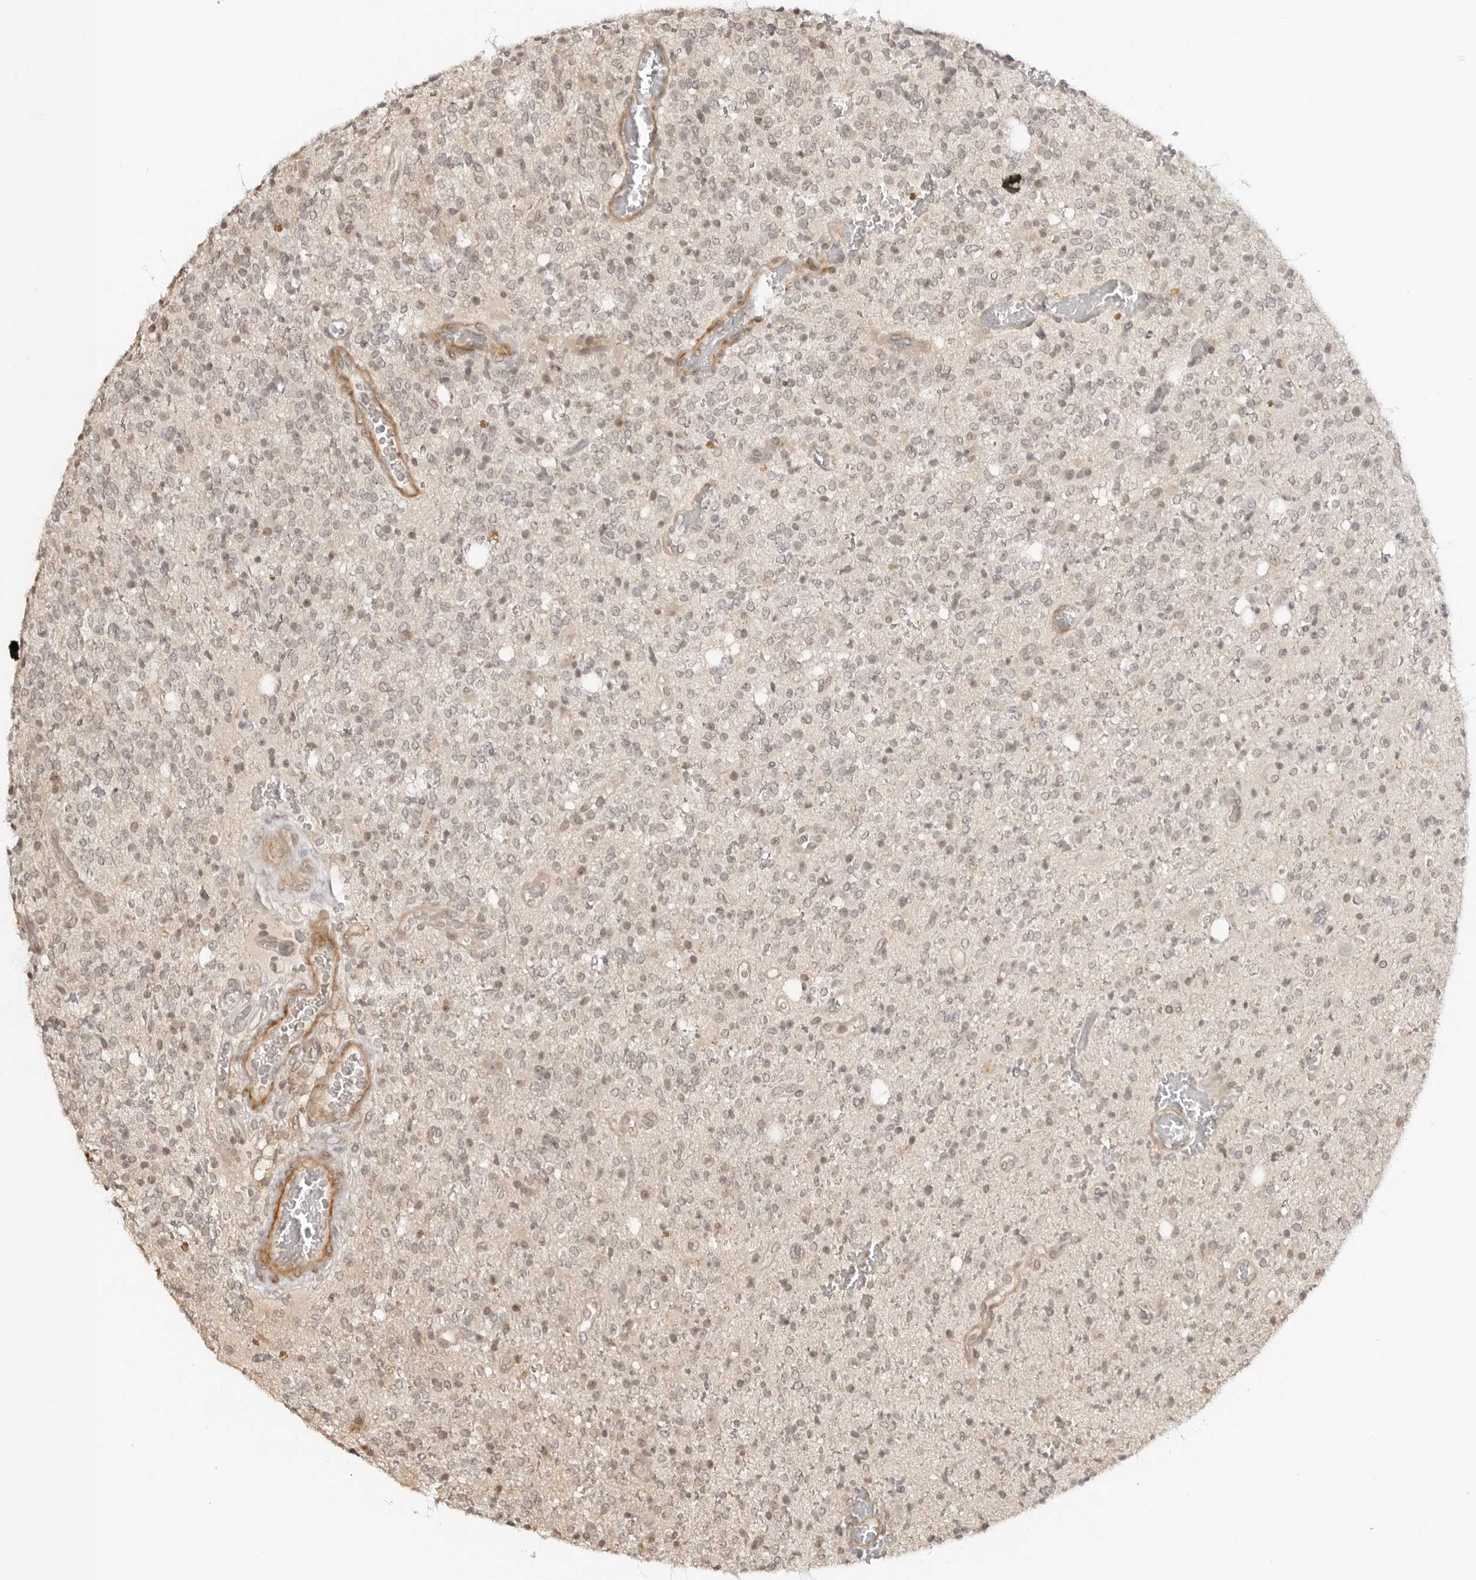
{"staining": {"intensity": "weak", "quantity": "<25%", "location": "nuclear"}, "tissue": "glioma", "cell_type": "Tumor cells", "image_type": "cancer", "snomed": [{"axis": "morphology", "description": "Glioma, malignant, High grade"}, {"axis": "topography", "description": "Brain"}], "caption": "Tumor cells are negative for brown protein staining in malignant glioma (high-grade).", "gene": "RNF146", "patient": {"sex": "male", "age": 34}}